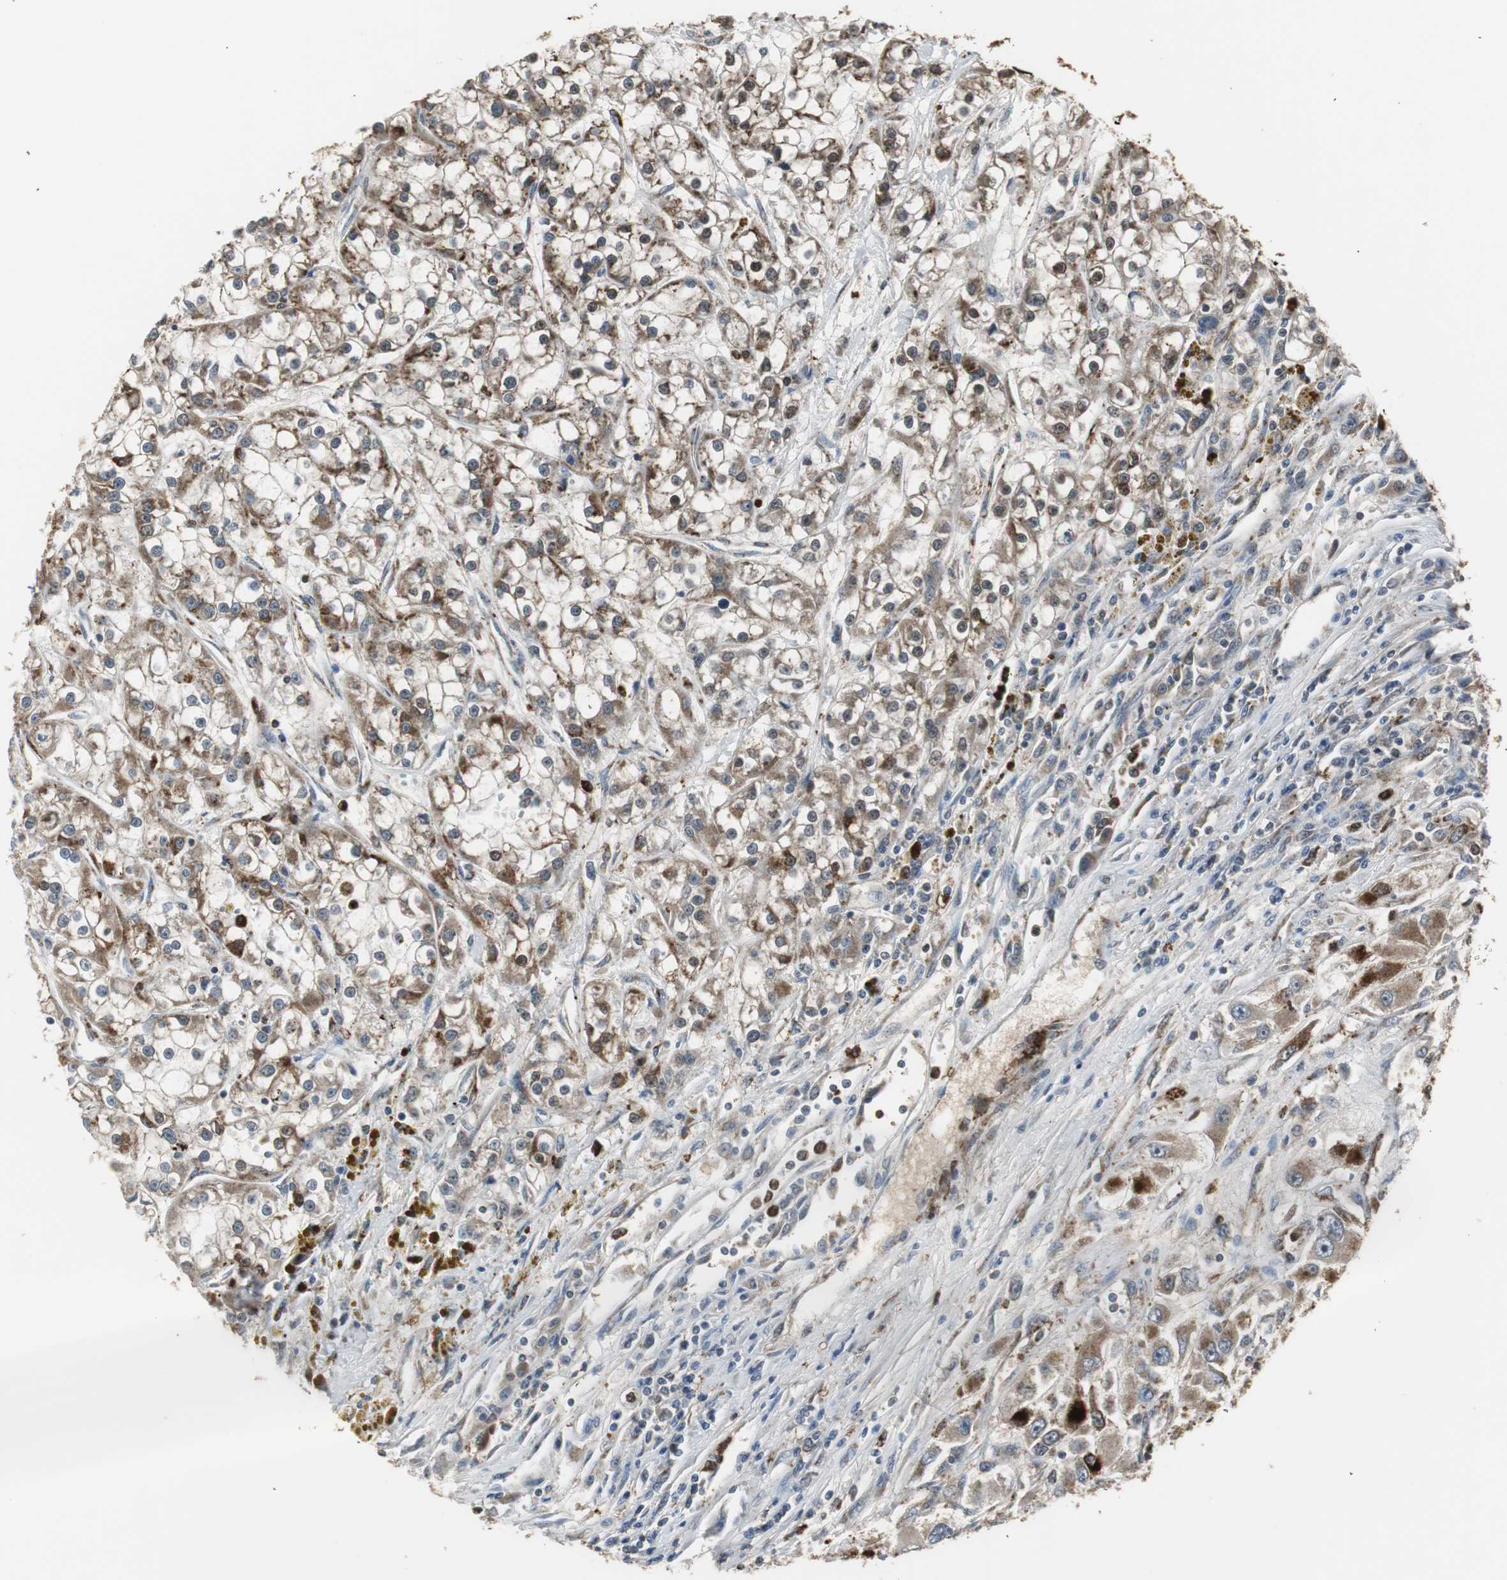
{"staining": {"intensity": "strong", "quantity": ">75%", "location": "cytoplasmic/membranous"}, "tissue": "renal cancer", "cell_type": "Tumor cells", "image_type": "cancer", "snomed": [{"axis": "morphology", "description": "Adenocarcinoma, NOS"}, {"axis": "topography", "description": "Kidney"}], "caption": "A brown stain labels strong cytoplasmic/membranous expression of a protein in renal adenocarcinoma tumor cells.", "gene": "PLIN3", "patient": {"sex": "female", "age": 52}}